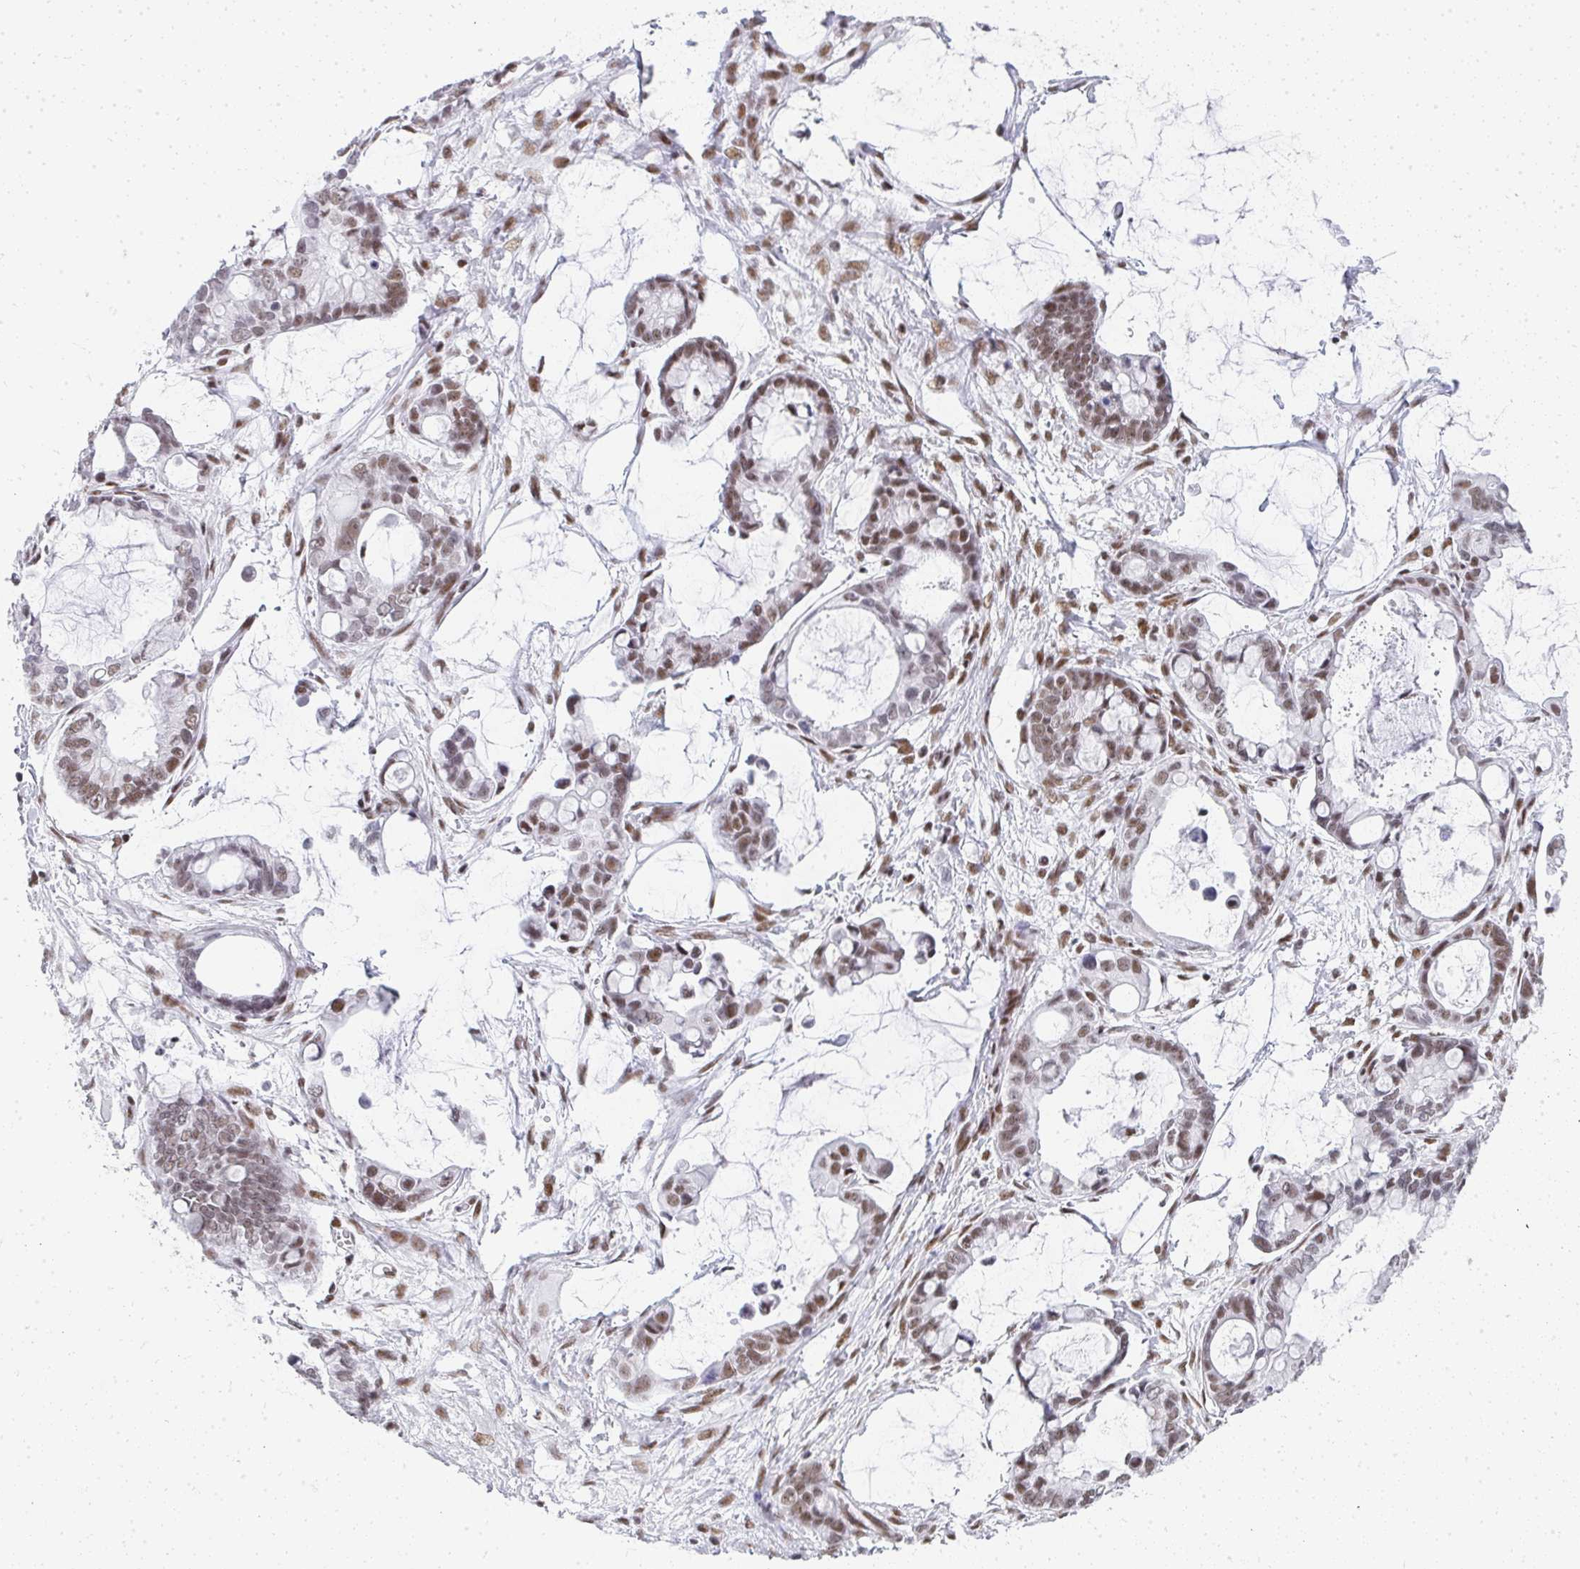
{"staining": {"intensity": "moderate", "quantity": ">75%", "location": "nuclear"}, "tissue": "ovarian cancer", "cell_type": "Tumor cells", "image_type": "cancer", "snomed": [{"axis": "morphology", "description": "Cystadenocarcinoma, mucinous, NOS"}, {"axis": "topography", "description": "Ovary"}], "caption": "Immunohistochemistry image of ovarian mucinous cystadenocarcinoma stained for a protein (brown), which exhibits medium levels of moderate nuclear staining in about >75% of tumor cells.", "gene": "CREBBP", "patient": {"sex": "female", "age": 63}}